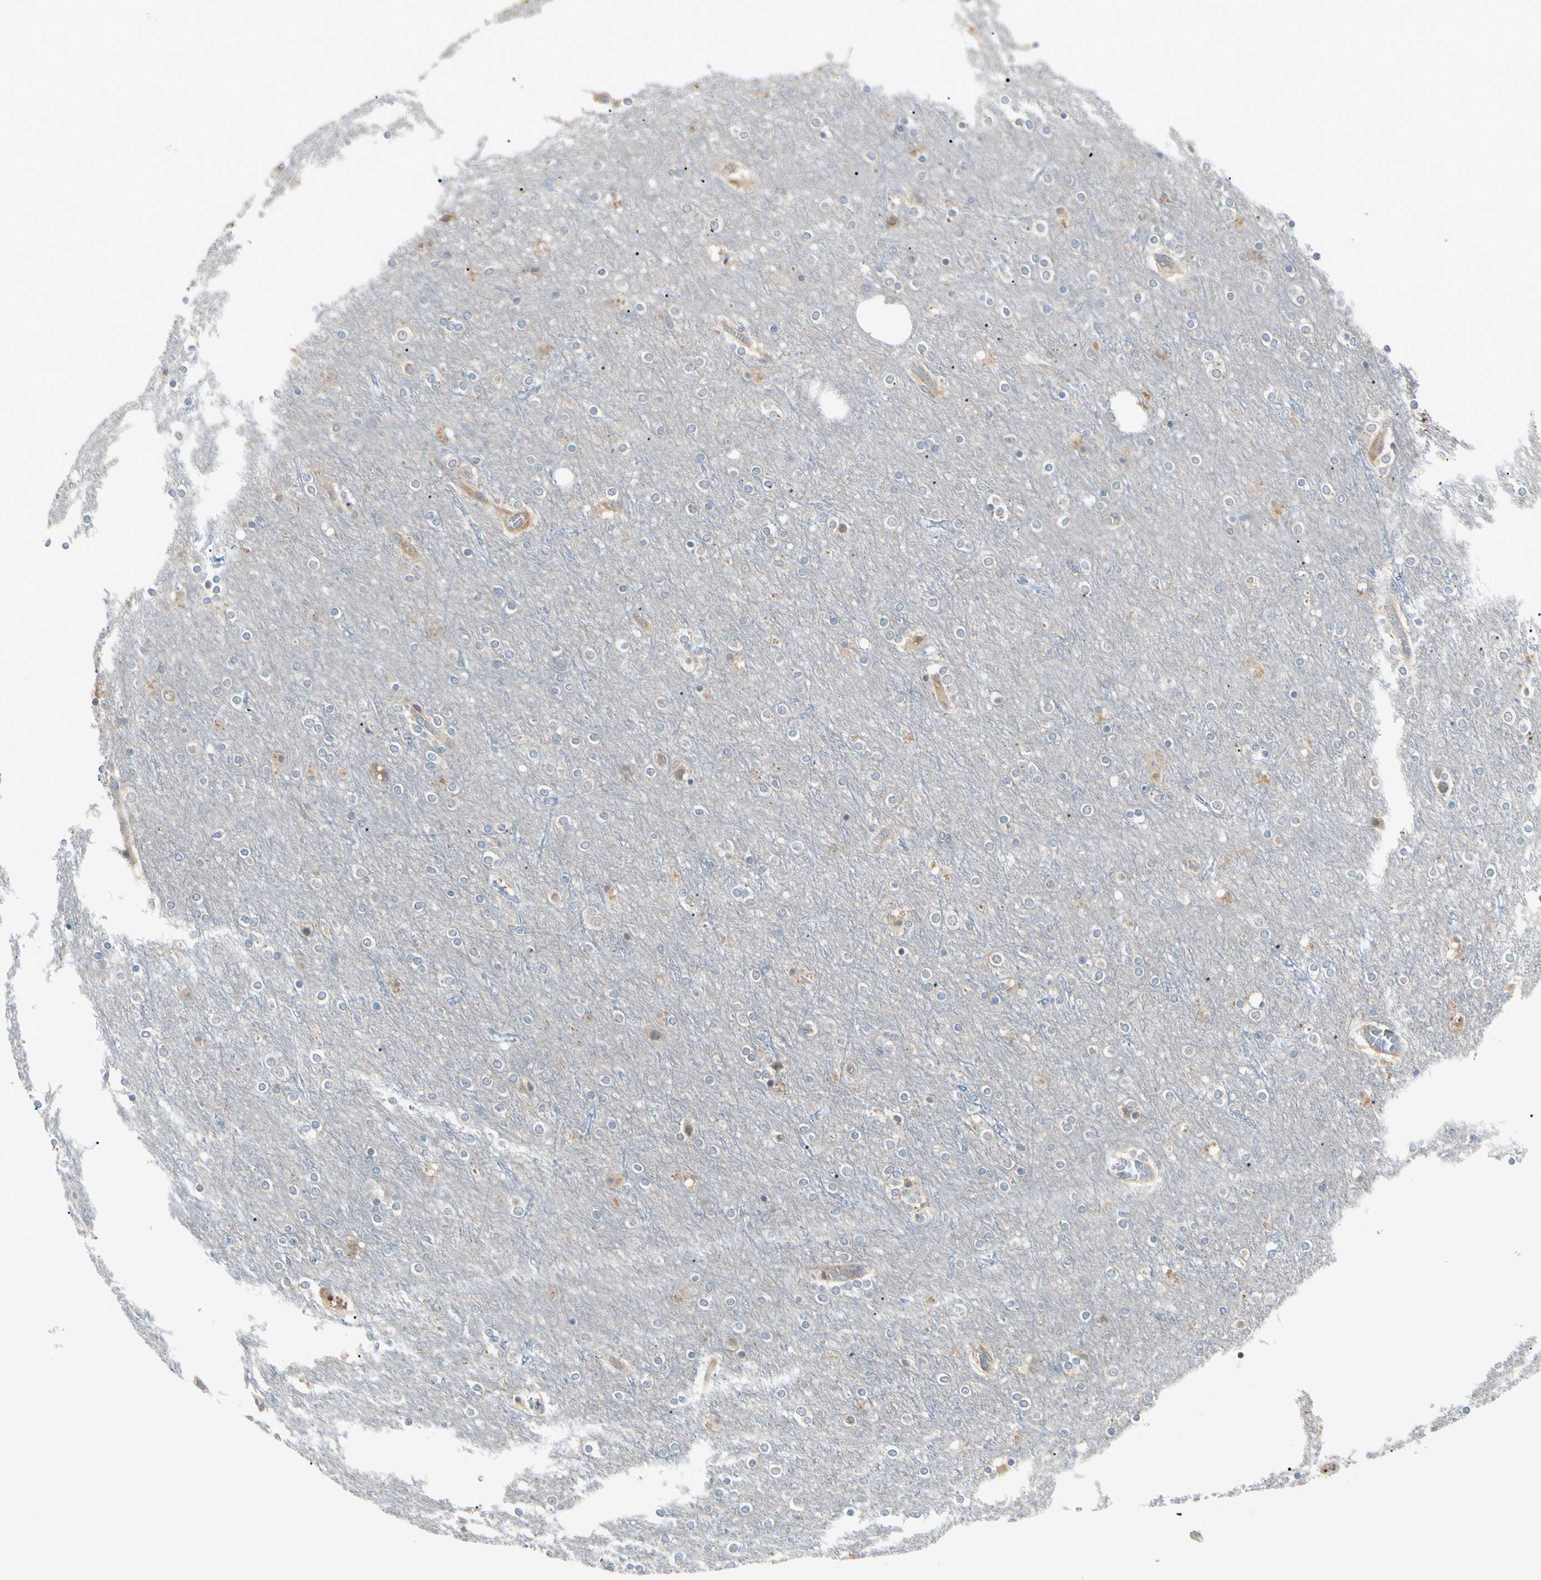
{"staining": {"intensity": "weak", "quantity": "25%-75%", "location": "cytoplasmic/membranous"}, "tissue": "cerebral cortex", "cell_type": "Endothelial cells", "image_type": "normal", "snomed": [{"axis": "morphology", "description": "Normal tissue, NOS"}, {"axis": "topography", "description": "Cerebral cortex"}], "caption": "Brown immunohistochemical staining in normal cerebral cortex displays weak cytoplasmic/membranous staining in about 25%-75% of endothelial cells. The staining was performed using DAB to visualize the protein expression in brown, while the nuclei were stained in blue with hematoxylin (Magnification: 20x).", "gene": "F2R", "patient": {"sex": "female", "age": 54}}